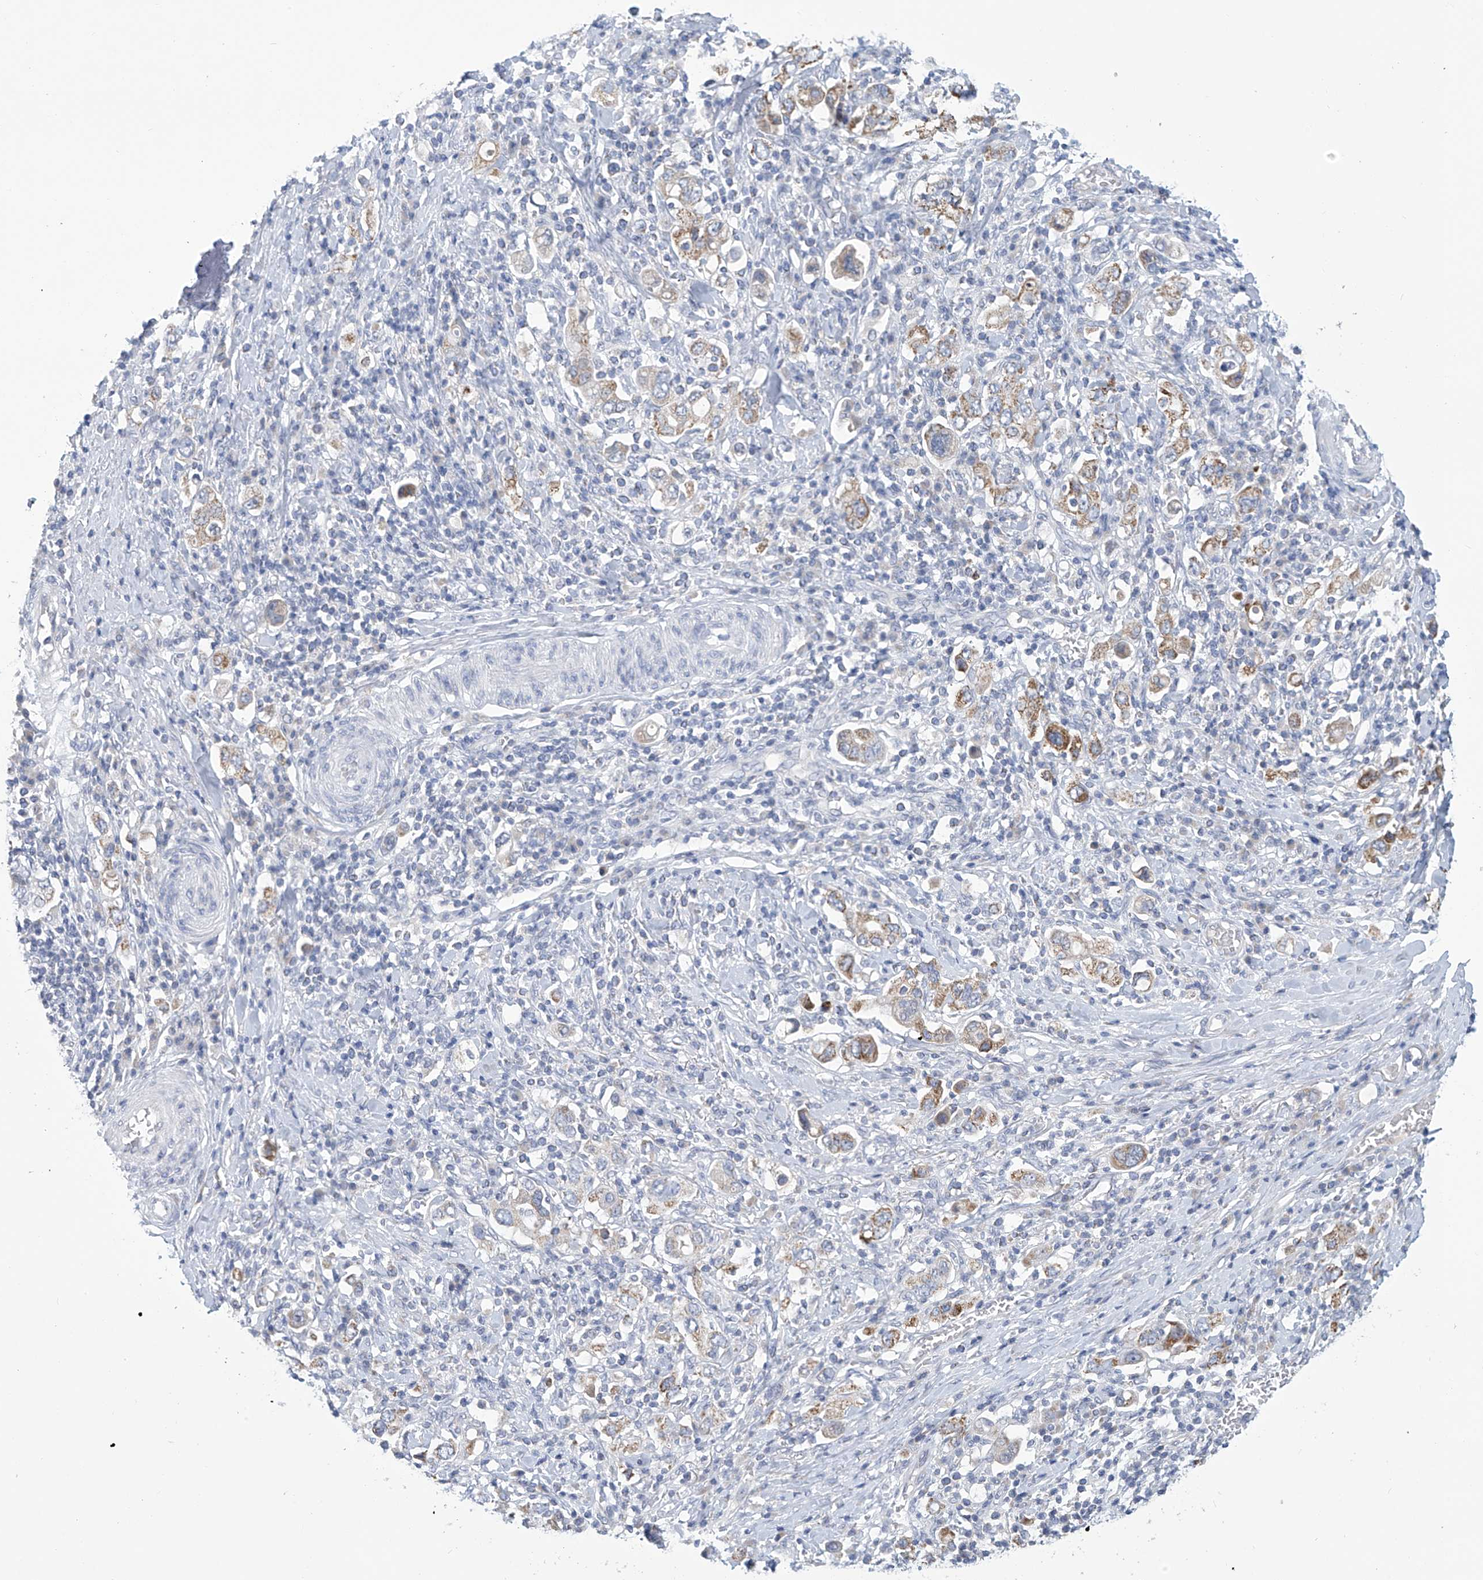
{"staining": {"intensity": "moderate", "quantity": ">75%", "location": "cytoplasmic/membranous"}, "tissue": "stomach cancer", "cell_type": "Tumor cells", "image_type": "cancer", "snomed": [{"axis": "morphology", "description": "Adenocarcinoma, NOS"}, {"axis": "topography", "description": "Stomach, upper"}], "caption": "Protein analysis of adenocarcinoma (stomach) tissue reveals moderate cytoplasmic/membranous expression in approximately >75% of tumor cells.", "gene": "IBA57", "patient": {"sex": "male", "age": 62}}